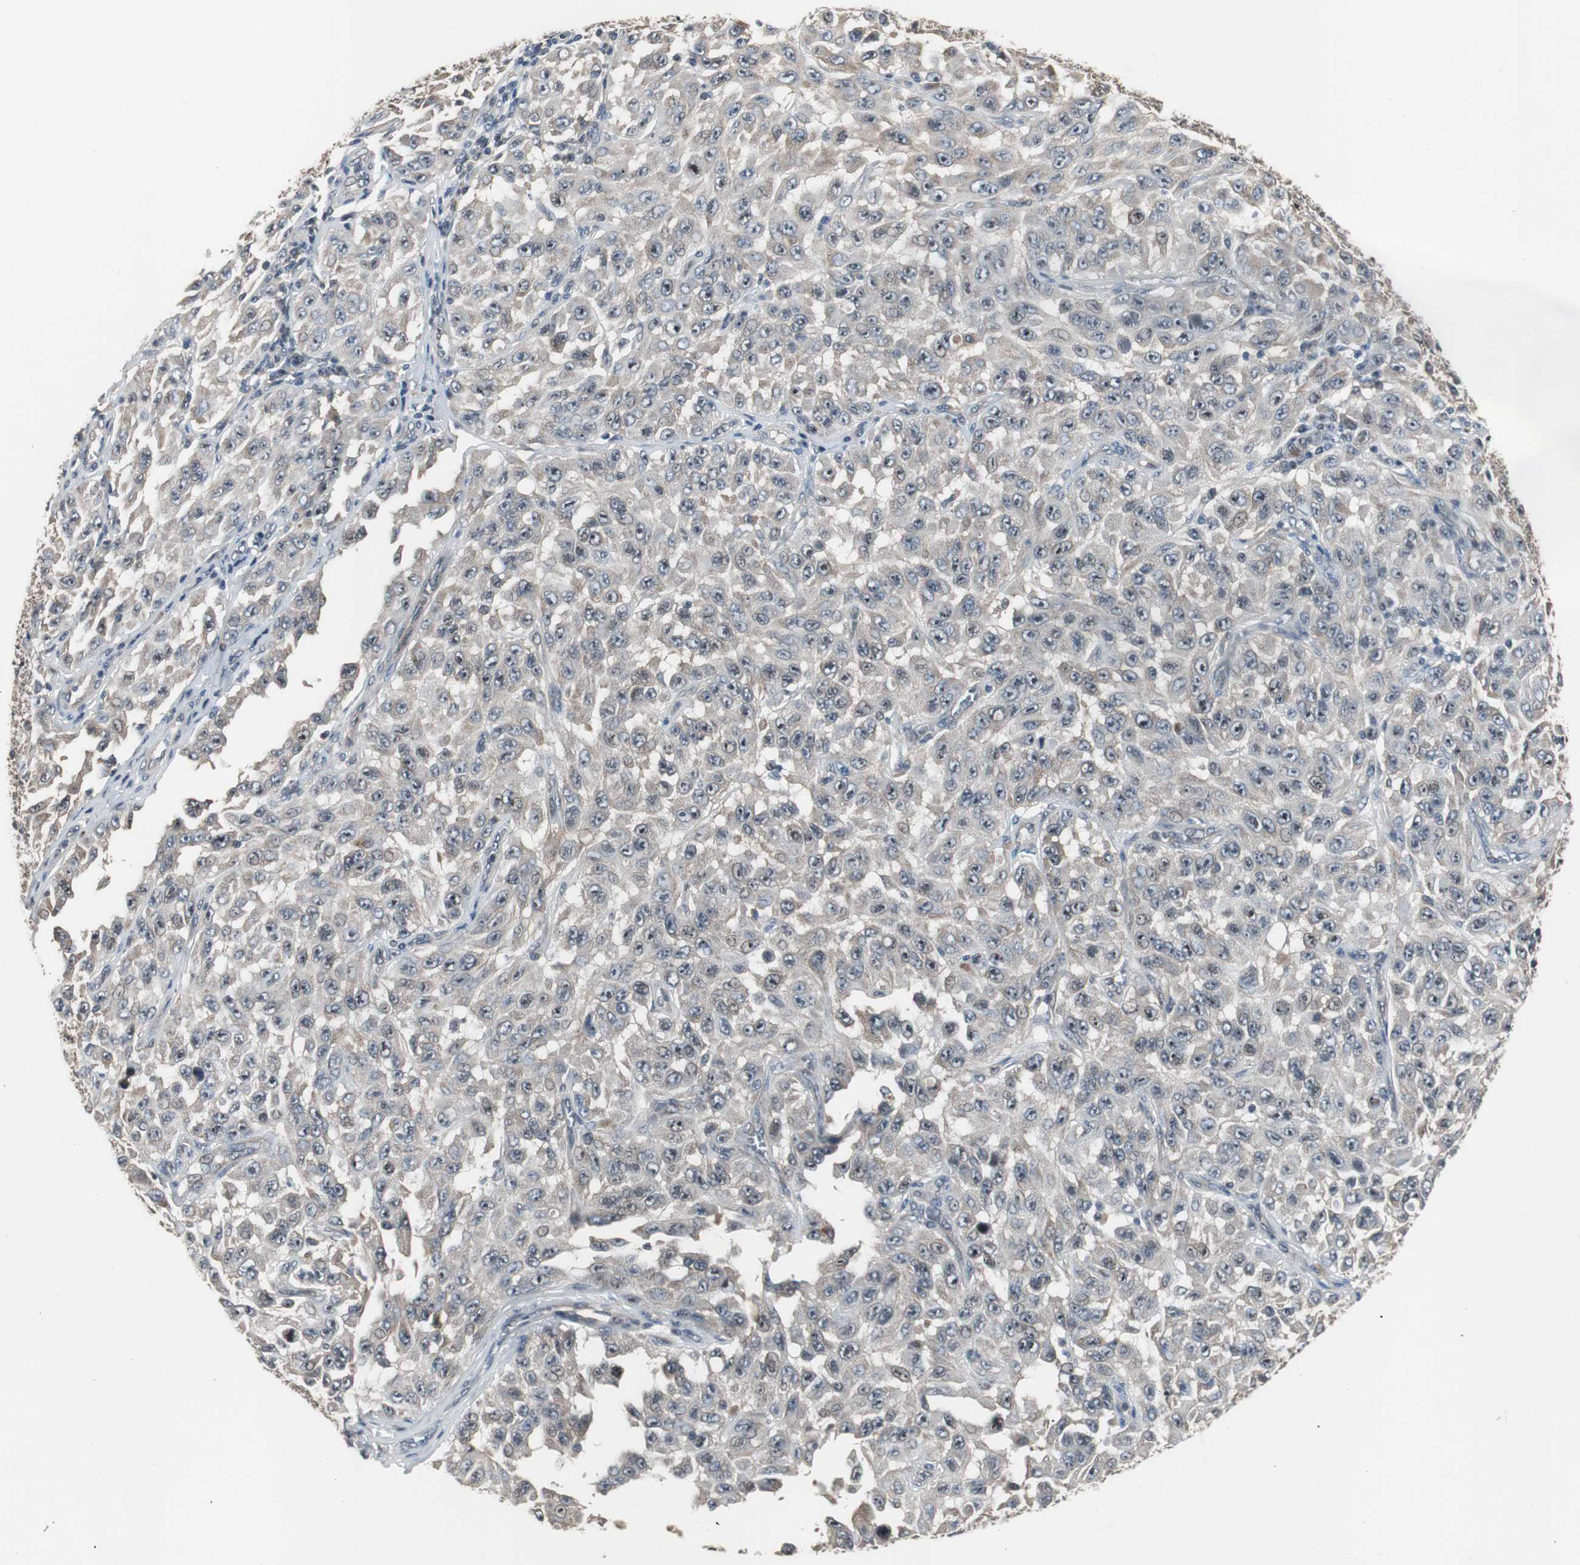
{"staining": {"intensity": "weak", "quantity": ">75%", "location": "cytoplasmic/membranous"}, "tissue": "melanoma", "cell_type": "Tumor cells", "image_type": "cancer", "snomed": [{"axis": "morphology", "description": "Malignant melanoma, NOS"}, {"axis": "topography", "description": "Skin"}], "caption": "Immunohistochemistry (IHC) of human malignant melanoma exhibits low levels of weak cytoplasmic/membranous positivity in approximately >75% of tumor cells.", "gene": "ZMPSTE24", "patient": {"sex": "male", "age": 30}}